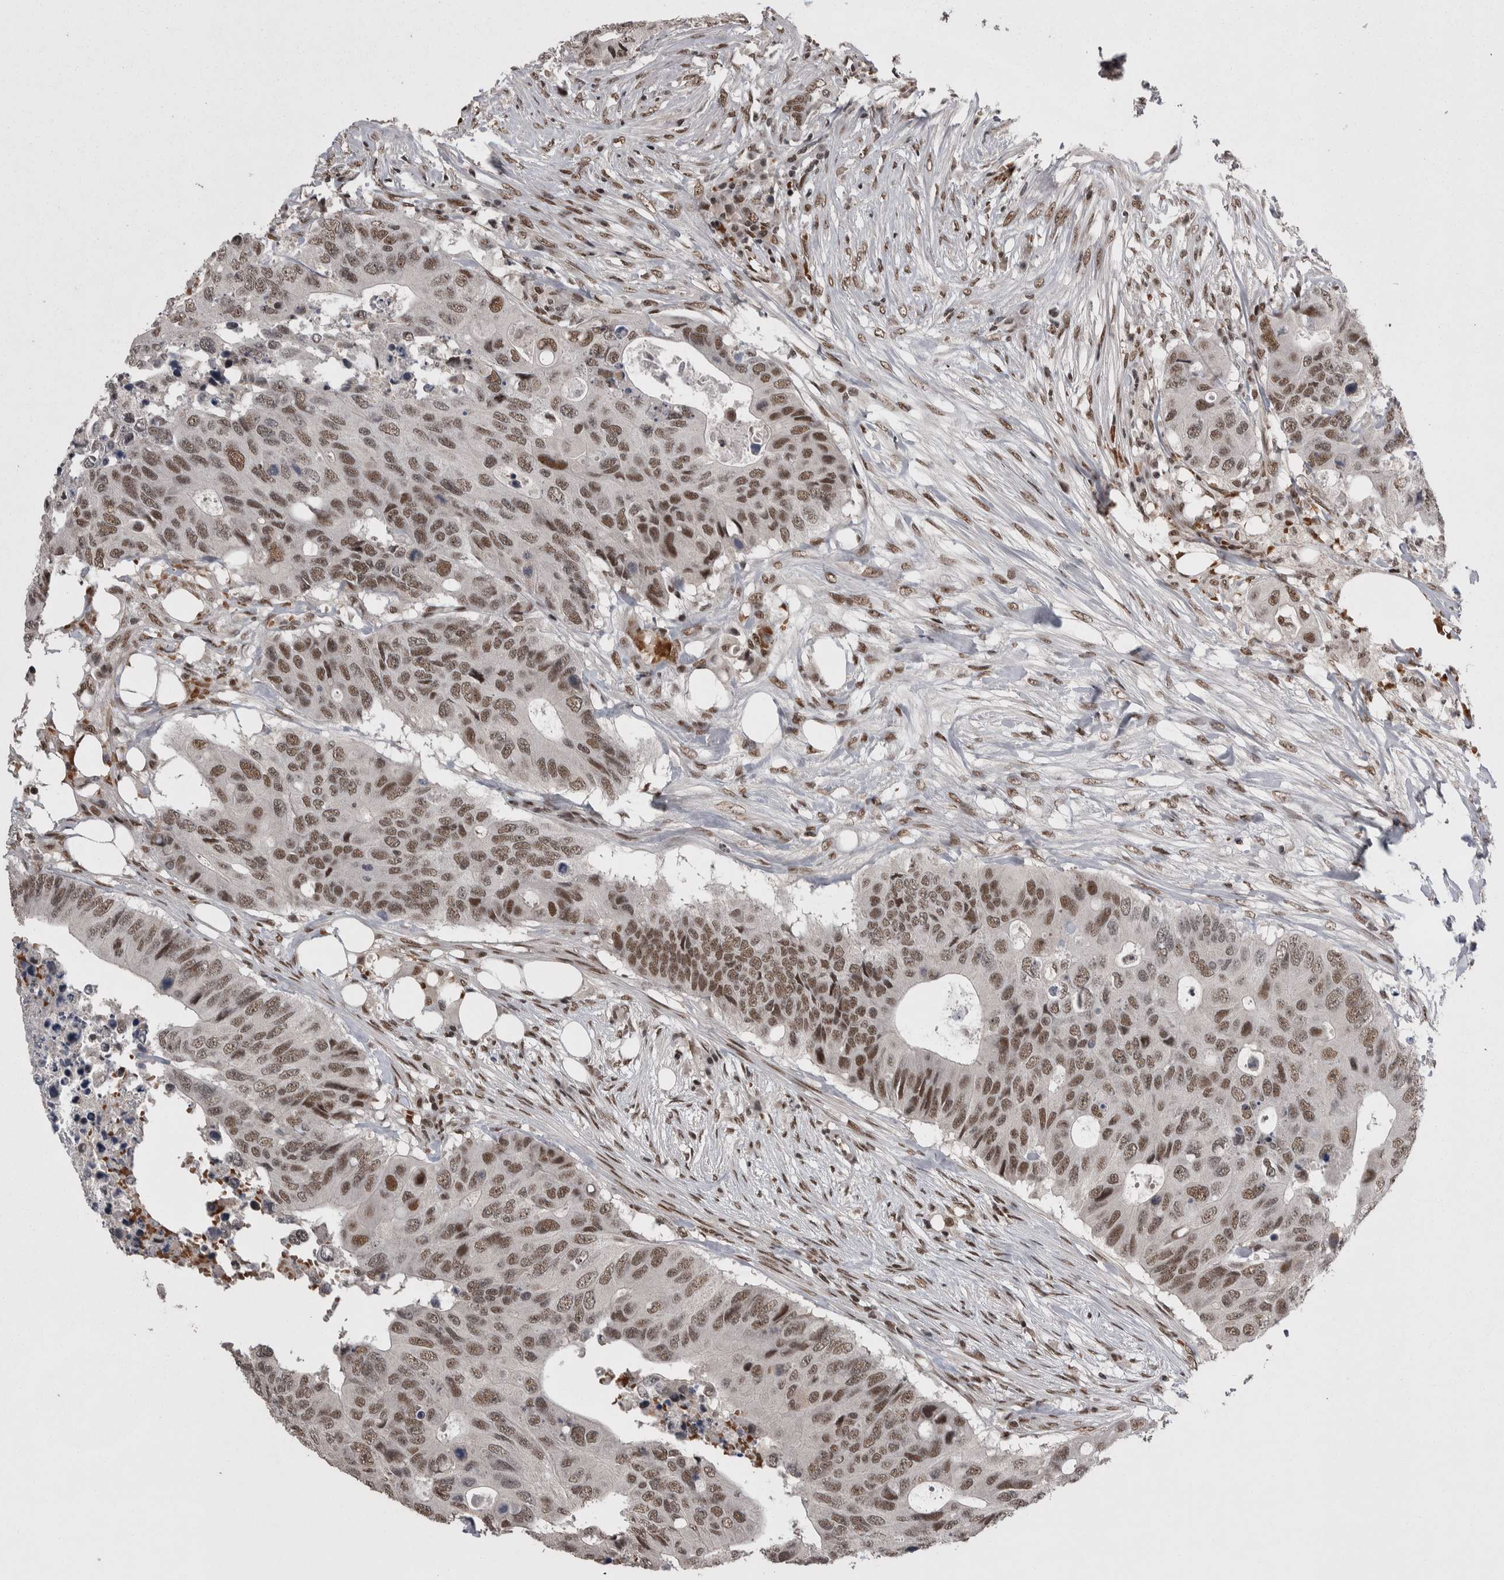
{"staining": {"intensity": "moderate", "quantity": ">75%", "location": "nuclear"}, "tissue": "colorectal cancer", "cell_type": "Tumor cells", "image_type": "cancer", "snomed": [{"axis": "morphology", "description": "Adenocarcinoma, NOS"}, {"axis": "topography", "description": "Colon"}], "caption": "Approximately >75% of tumor cells in colorectal cancer reveal moderate nuclear protein staining as visualized by brown immunohistochemical staining.", "gene": "DMTF1", "patient": {"sex": "male", "age": 71}}